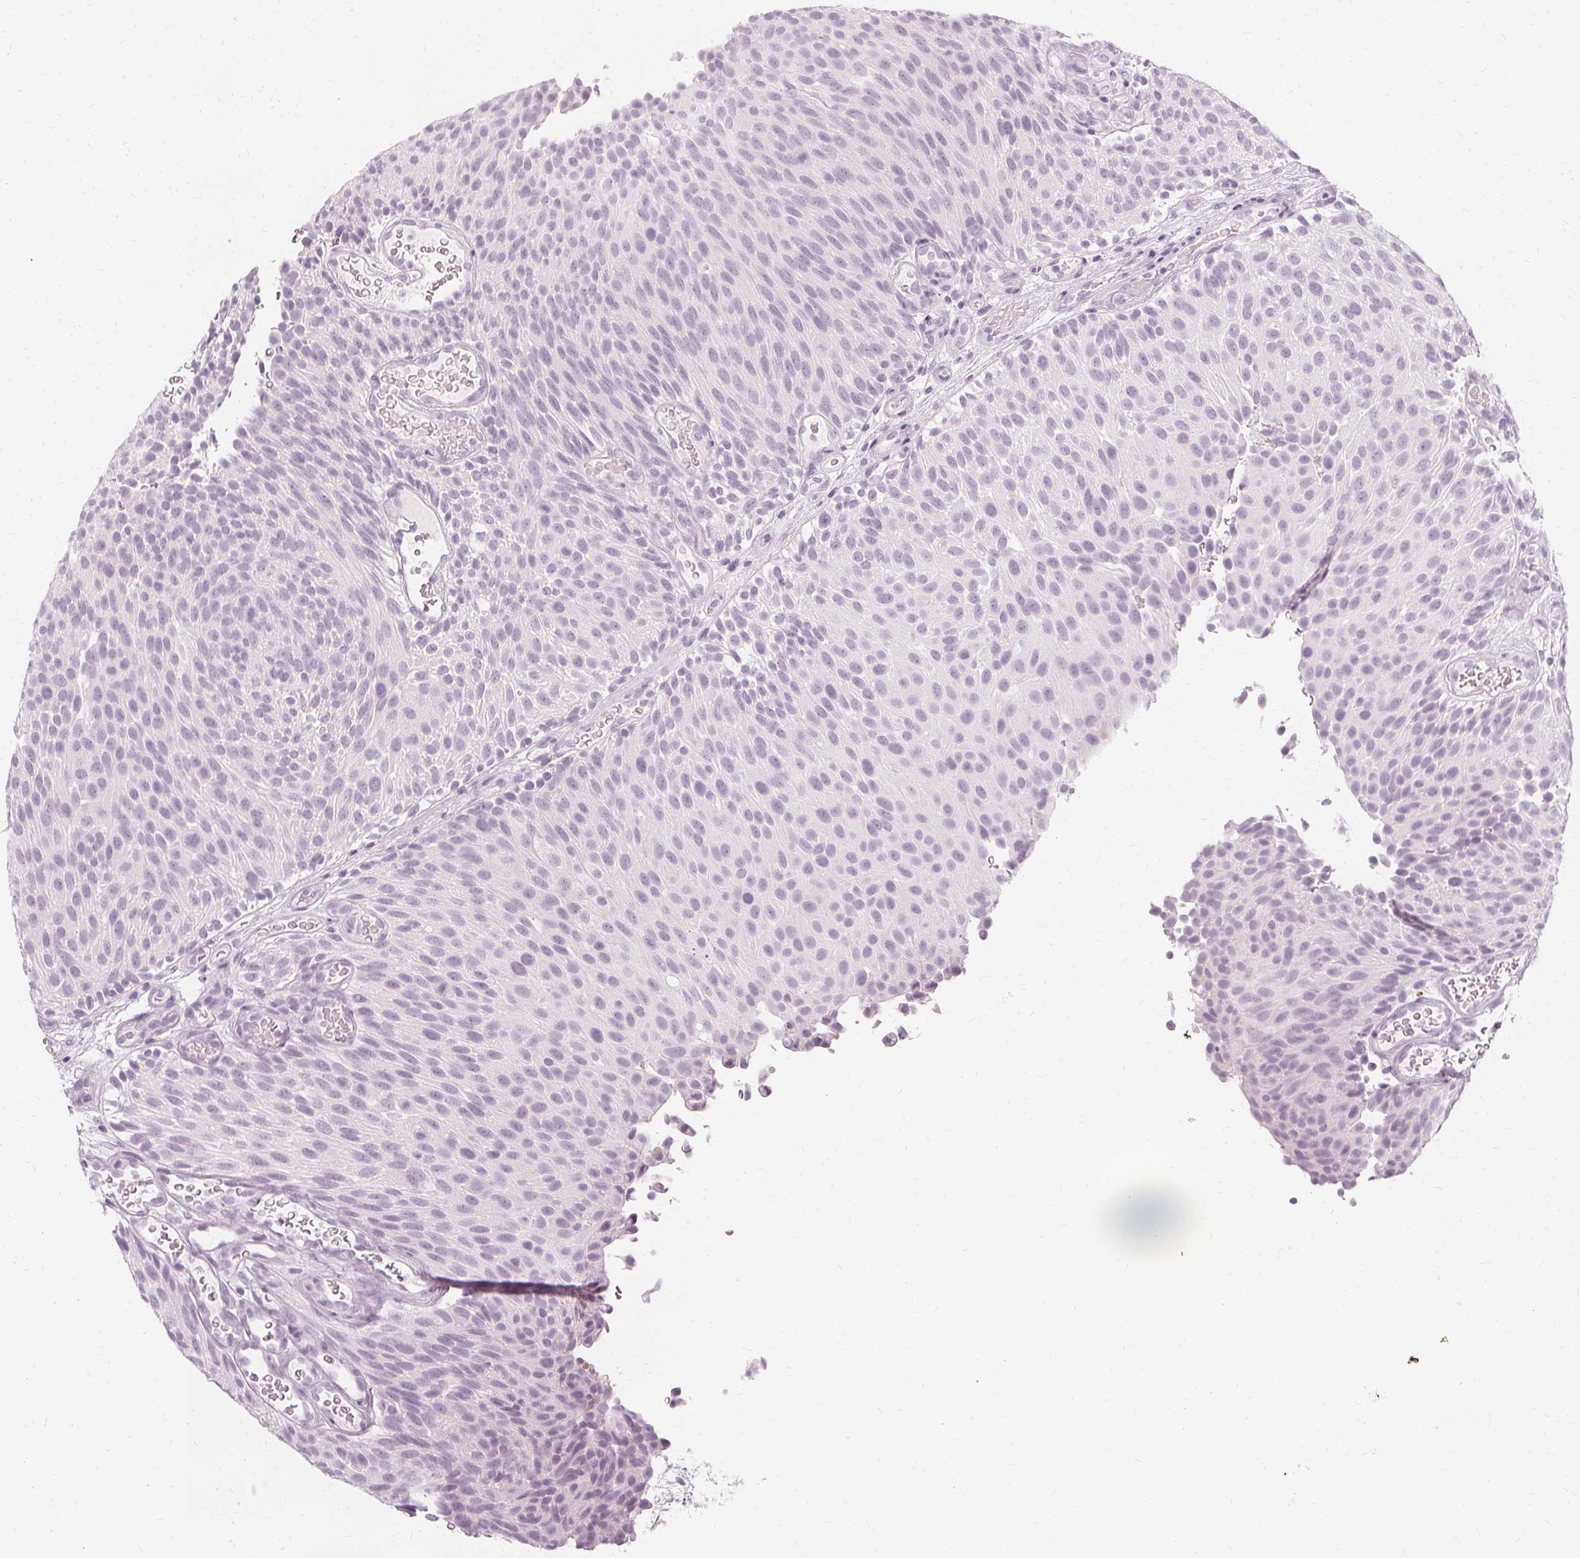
{"staining": {"intensity": "negative", "quantity": "none", "location": "none"}, "tissue": "urothelial cancer", "cell_type": "Tumor cells", "image_type": "cancer", "snomed": [{"axis": "morphology", "description": "Urothelial carcinoma, Low grade"}, {"axis": "topography", "description": "Urinary bladder"}], "caption": "Urothelial cancer was stained to show a protein in brown. There is no significant expression in tumor cells.", "gene": "TFF1", "patient": {"sex": "male", "age": 78}}